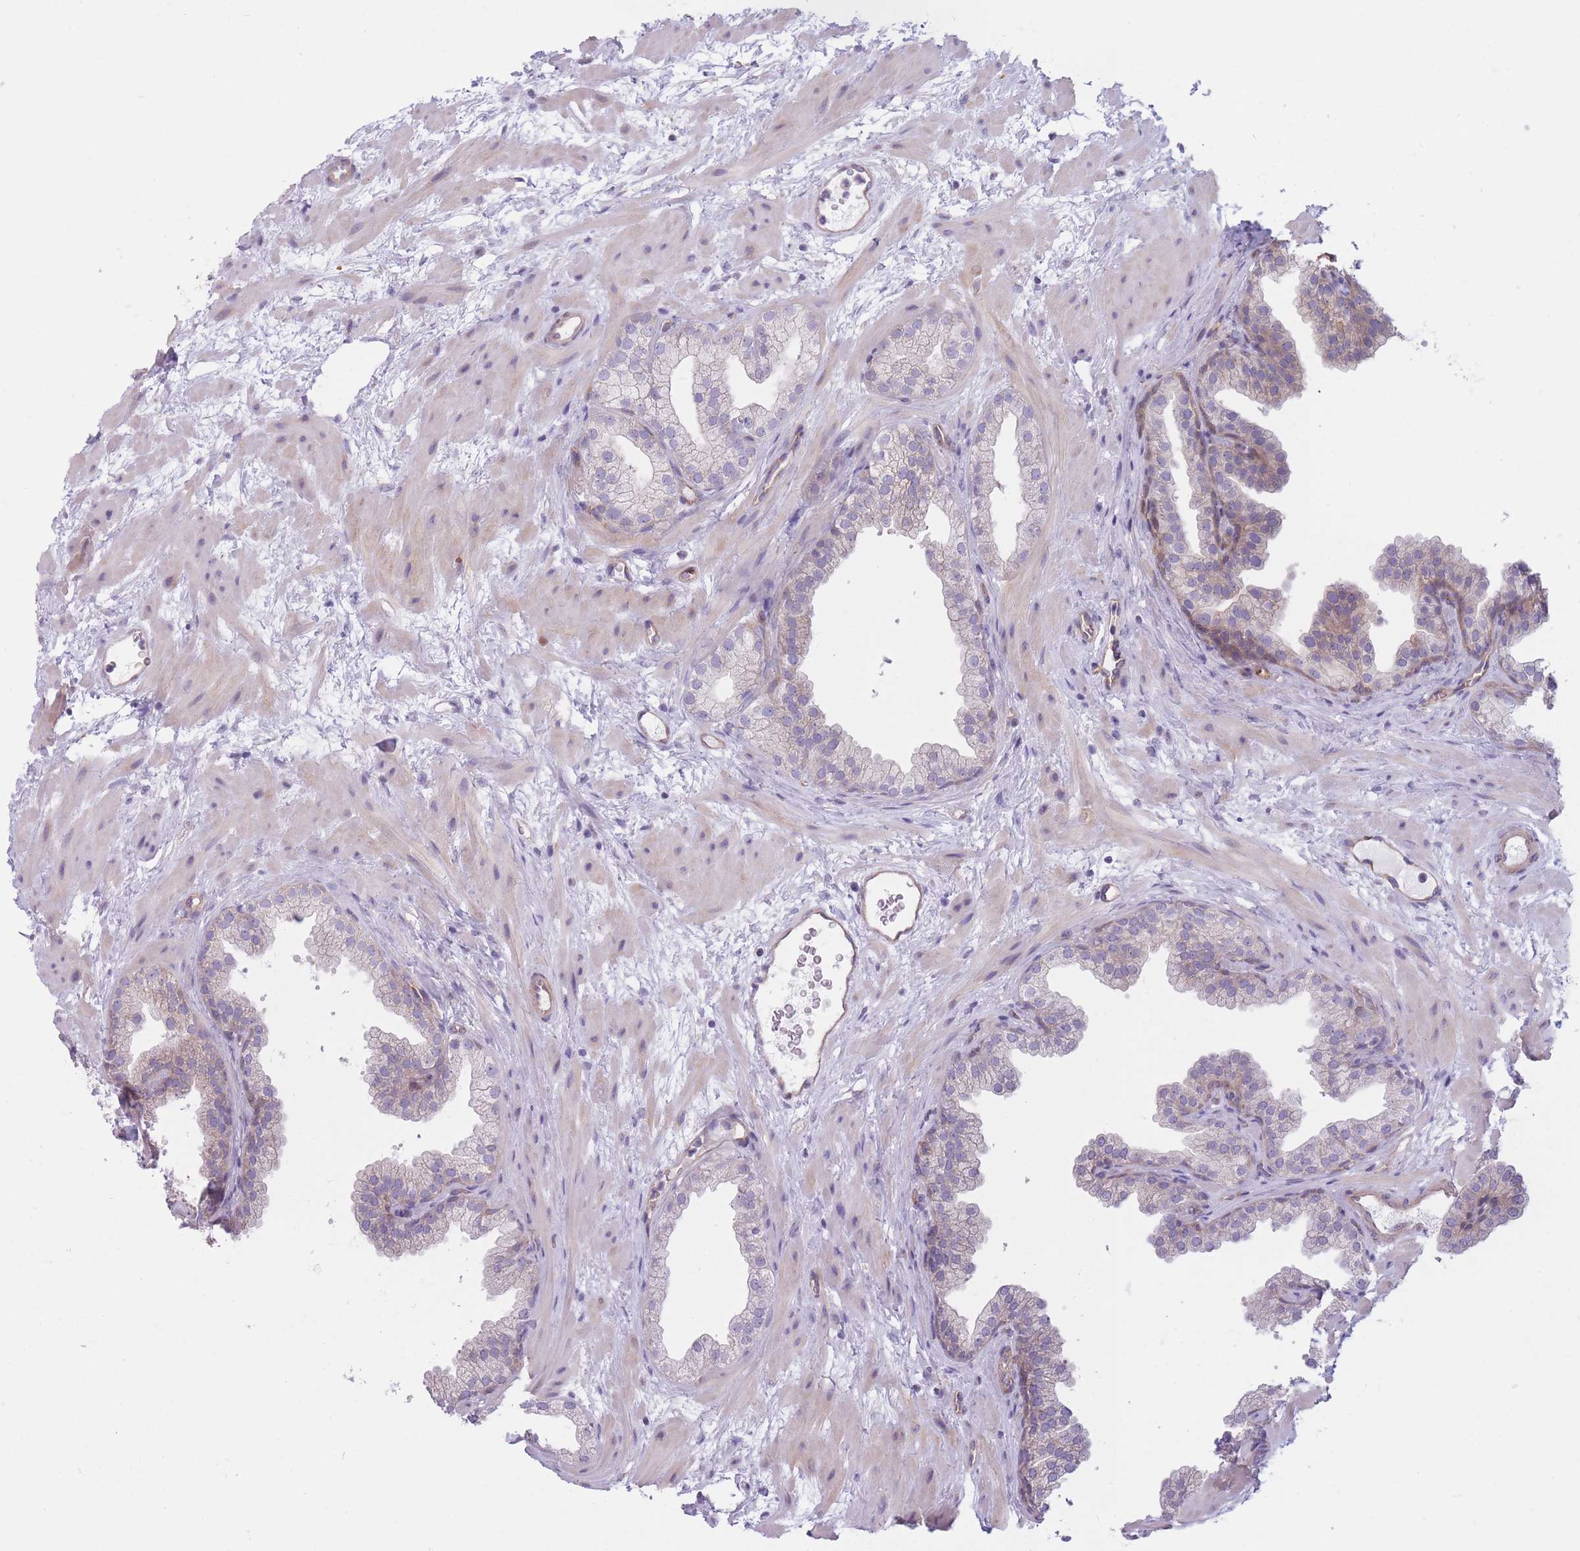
{"staining": {"intensity": "weak", "quantity": "<25%", "location": "cytoplasmic/membranous"}, "tissue": "prostate", "cell_type": "Glandular cells", "image_type": "normal", "snomed": [{"axis": "morphology", "description": "Normal tissue, NOS"}, {"axis": "topography", "description": "Prostate"}], "caption": "Immunohistochemical staining of benign human prostate reveals no significant staining in glandular cells.", "gene": "SERPINB3", "patient": {"sex": "male", "age": 37}}